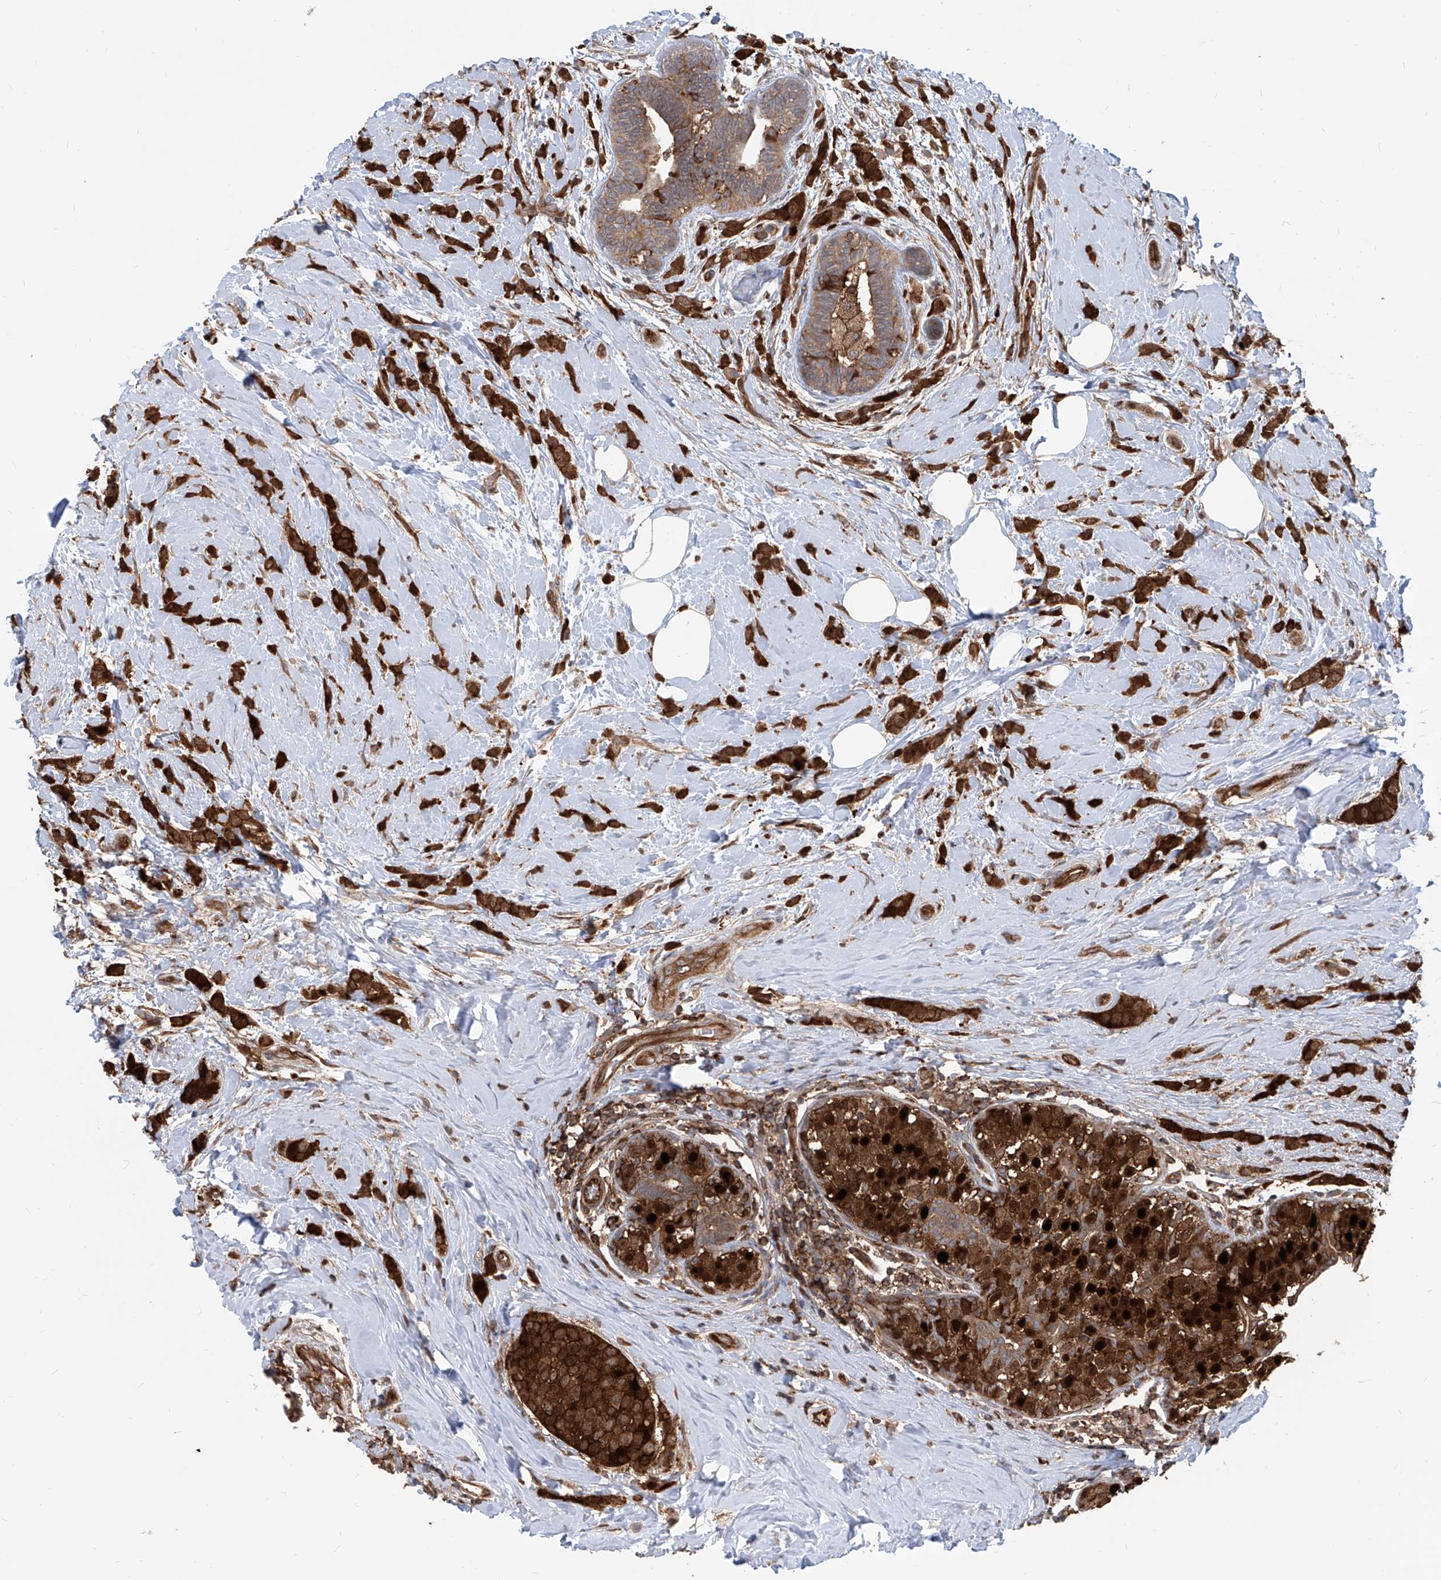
{"staining": {"intensity": "strong", "quantity": ">75%", "location": "cytoplasmic/membranous"}, "tissue": "breast cancer", "cell_type": "Tumor cells", "image_type": "cancer", "snomed": [{"axis": "morphology", "description": "Lobular carcinoma, in situ"}, {"axis": "morphology", "description": "Lobular carcinoma"}, {"axis": "topography", "description": "Breast"}], "caption": "Immunohistochemistry (IHC) histopathology image of breast lobular carcinoma in situ stained for a protein (brown), which reveals high levels of strong cytoplasmic/membranous expression in about >75% of tumor cells.", "gene": "MAGED2", "patient": {"sex": "female", "age": 41}}